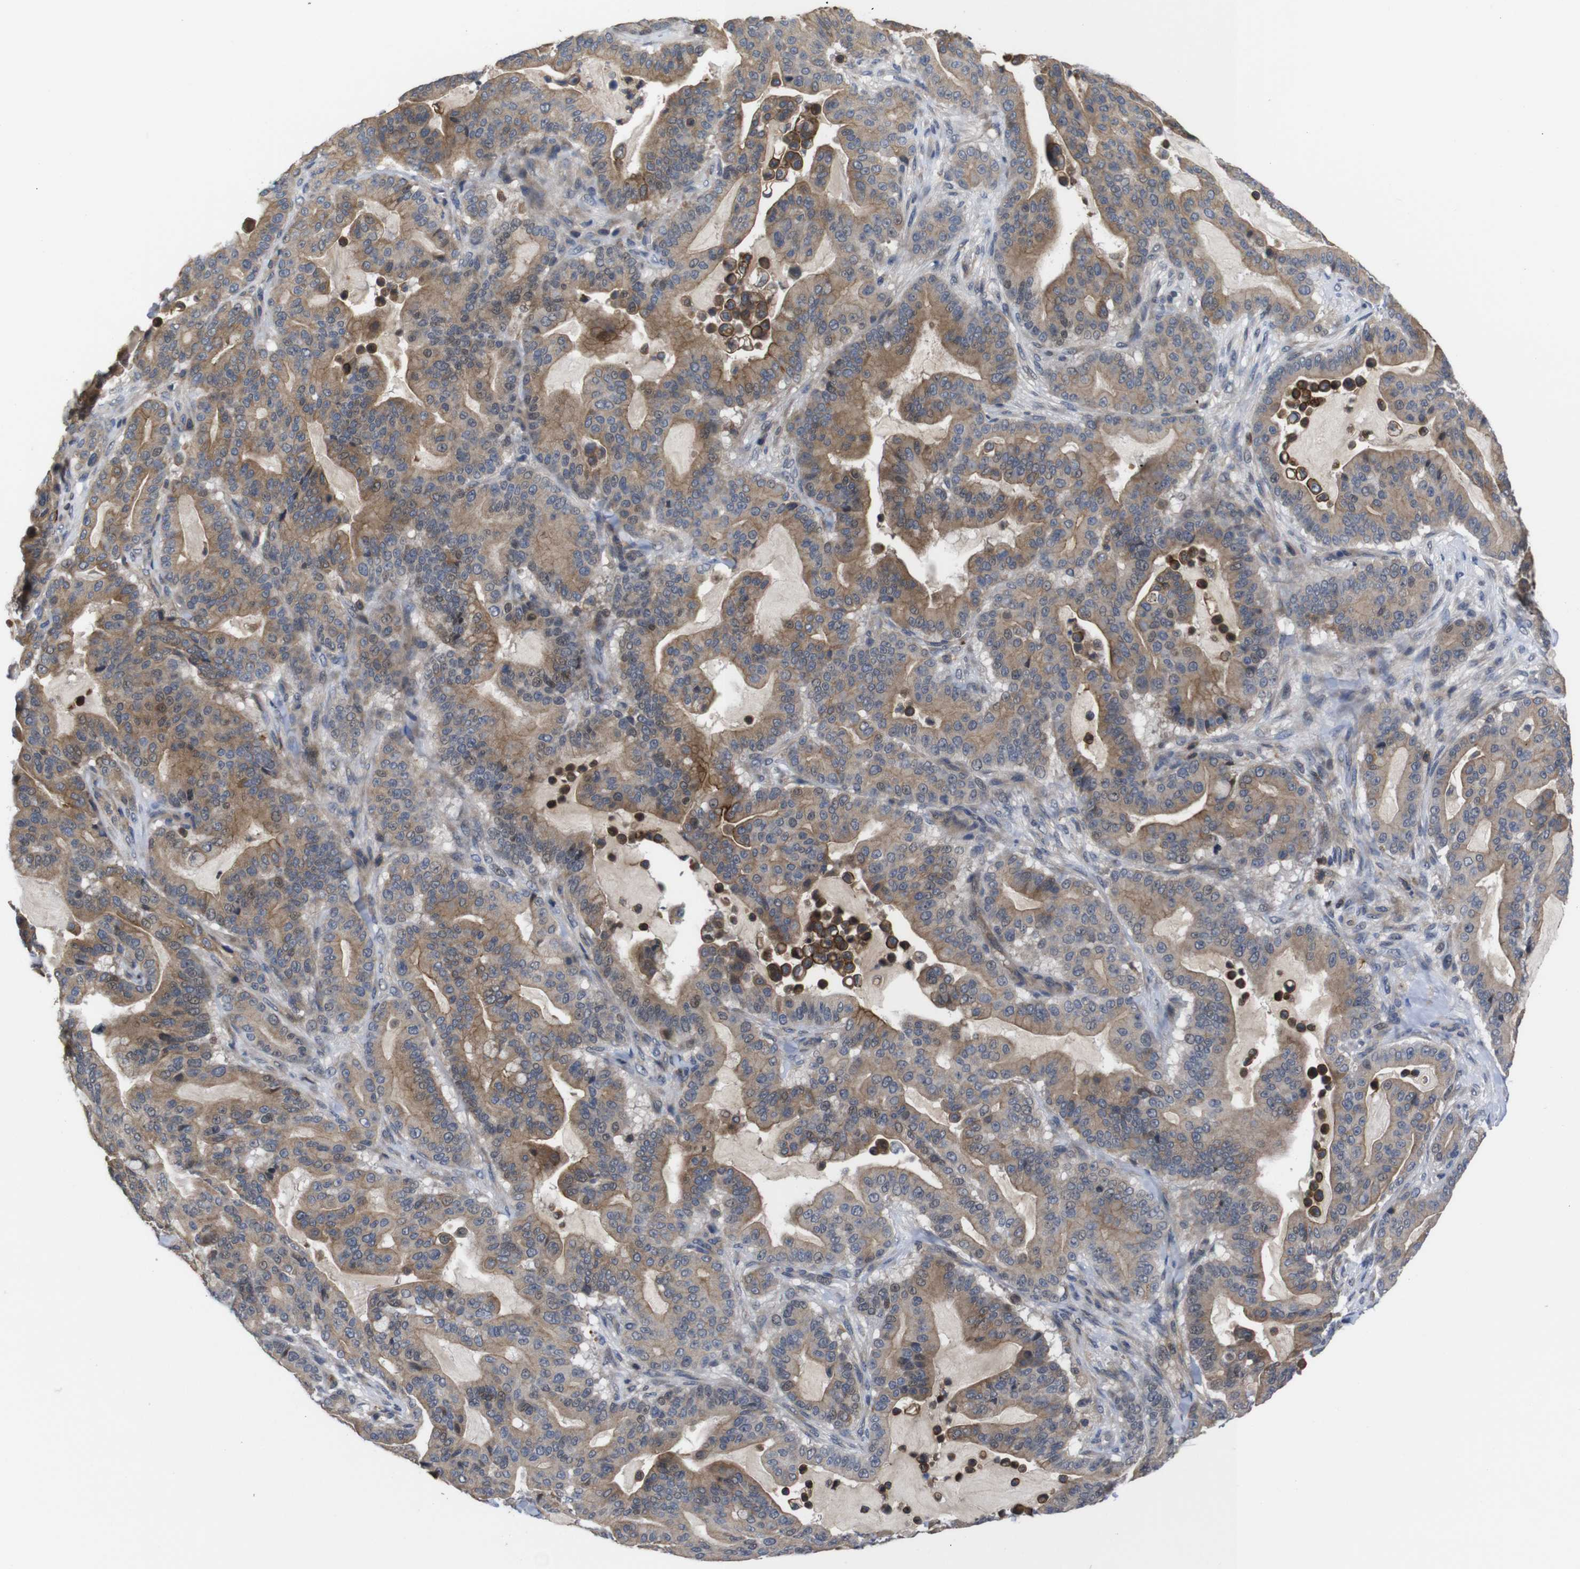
{"staining": {"intensity": "moderate", "quantity": ">75%", "location": "cytoplasmic/membranous"}, "tissue": "pancreatic cancer", "cell_type": "Tumor cells", "image_type": "cancer", "snomed": [{"axis": "morphology", "description": "Adenocarcinoma, NOS"}, {"axis": "topography", "description": "Pancreas"}], "caption": "Tumor cells demonstrate moderate cytoplasmic/membranous positivity in approximately >75% of cells in adenocarcinoma (pancreatic). The staining is performed using DAB (3,3'-diaminobenzidine) brown chromogen to label protein expression. The nuclei are counter-stained blue using hematoxylin.", "gene": "BRWD3", "patient": {"sex": "male", "age": 63}}